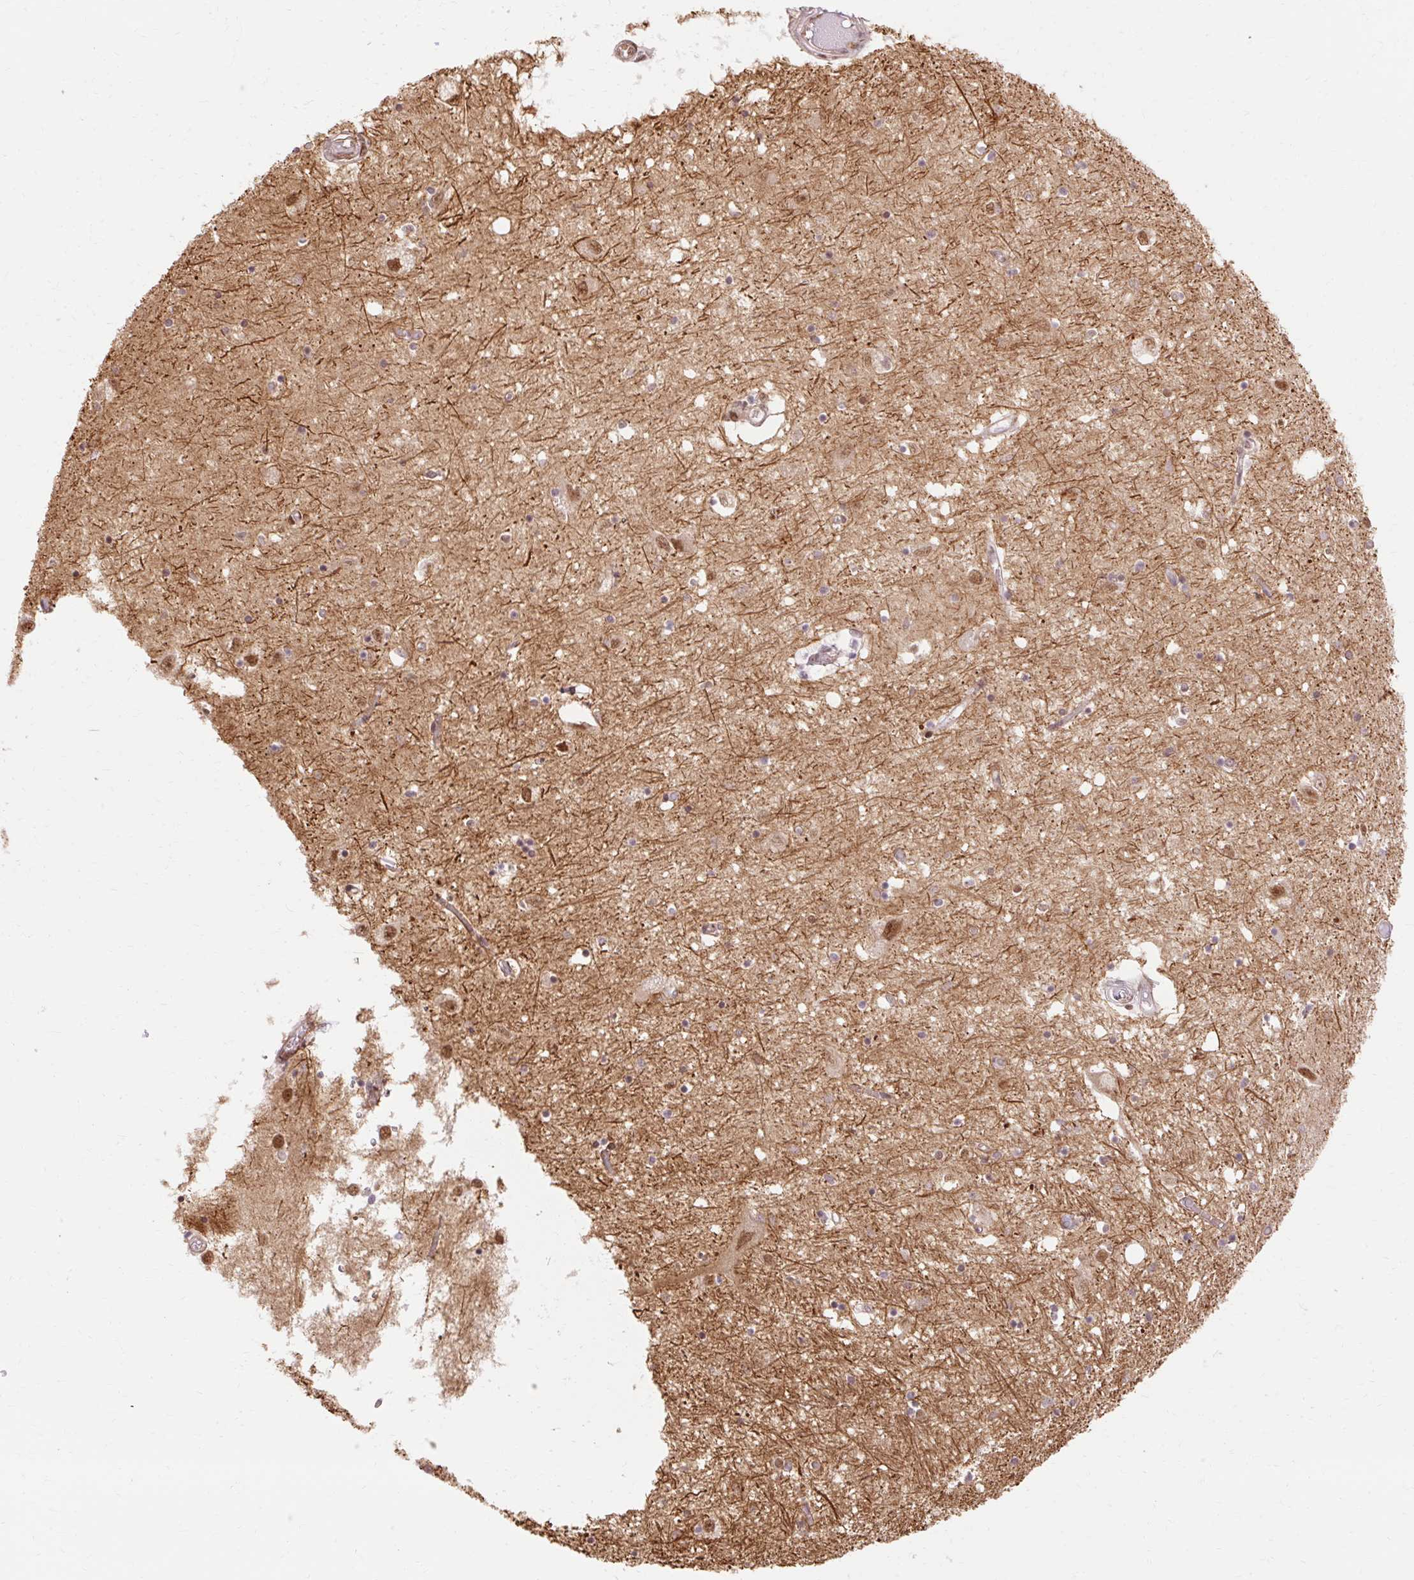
{"staining": {"intensity": "strong", "quantity": "25%-75%", "location": "nuclear"}, "tissue": "caudate", "cell_type": "Glial cells", "image_type": "normal", "snomed": [{"axis": "morphology", "description": "Normal tissue, NOS"}, {"axis": "topography", "description": "Lateral ventricle wall"}], "caption": "Immunohistochemistry (IHC) (DAB) staining of benign human caudate shows strong nuclear protein positivity in approximately 25%-75% of glial cells.", "gene": "MECOM", "patient": {"sex": "male", "age": 70}}